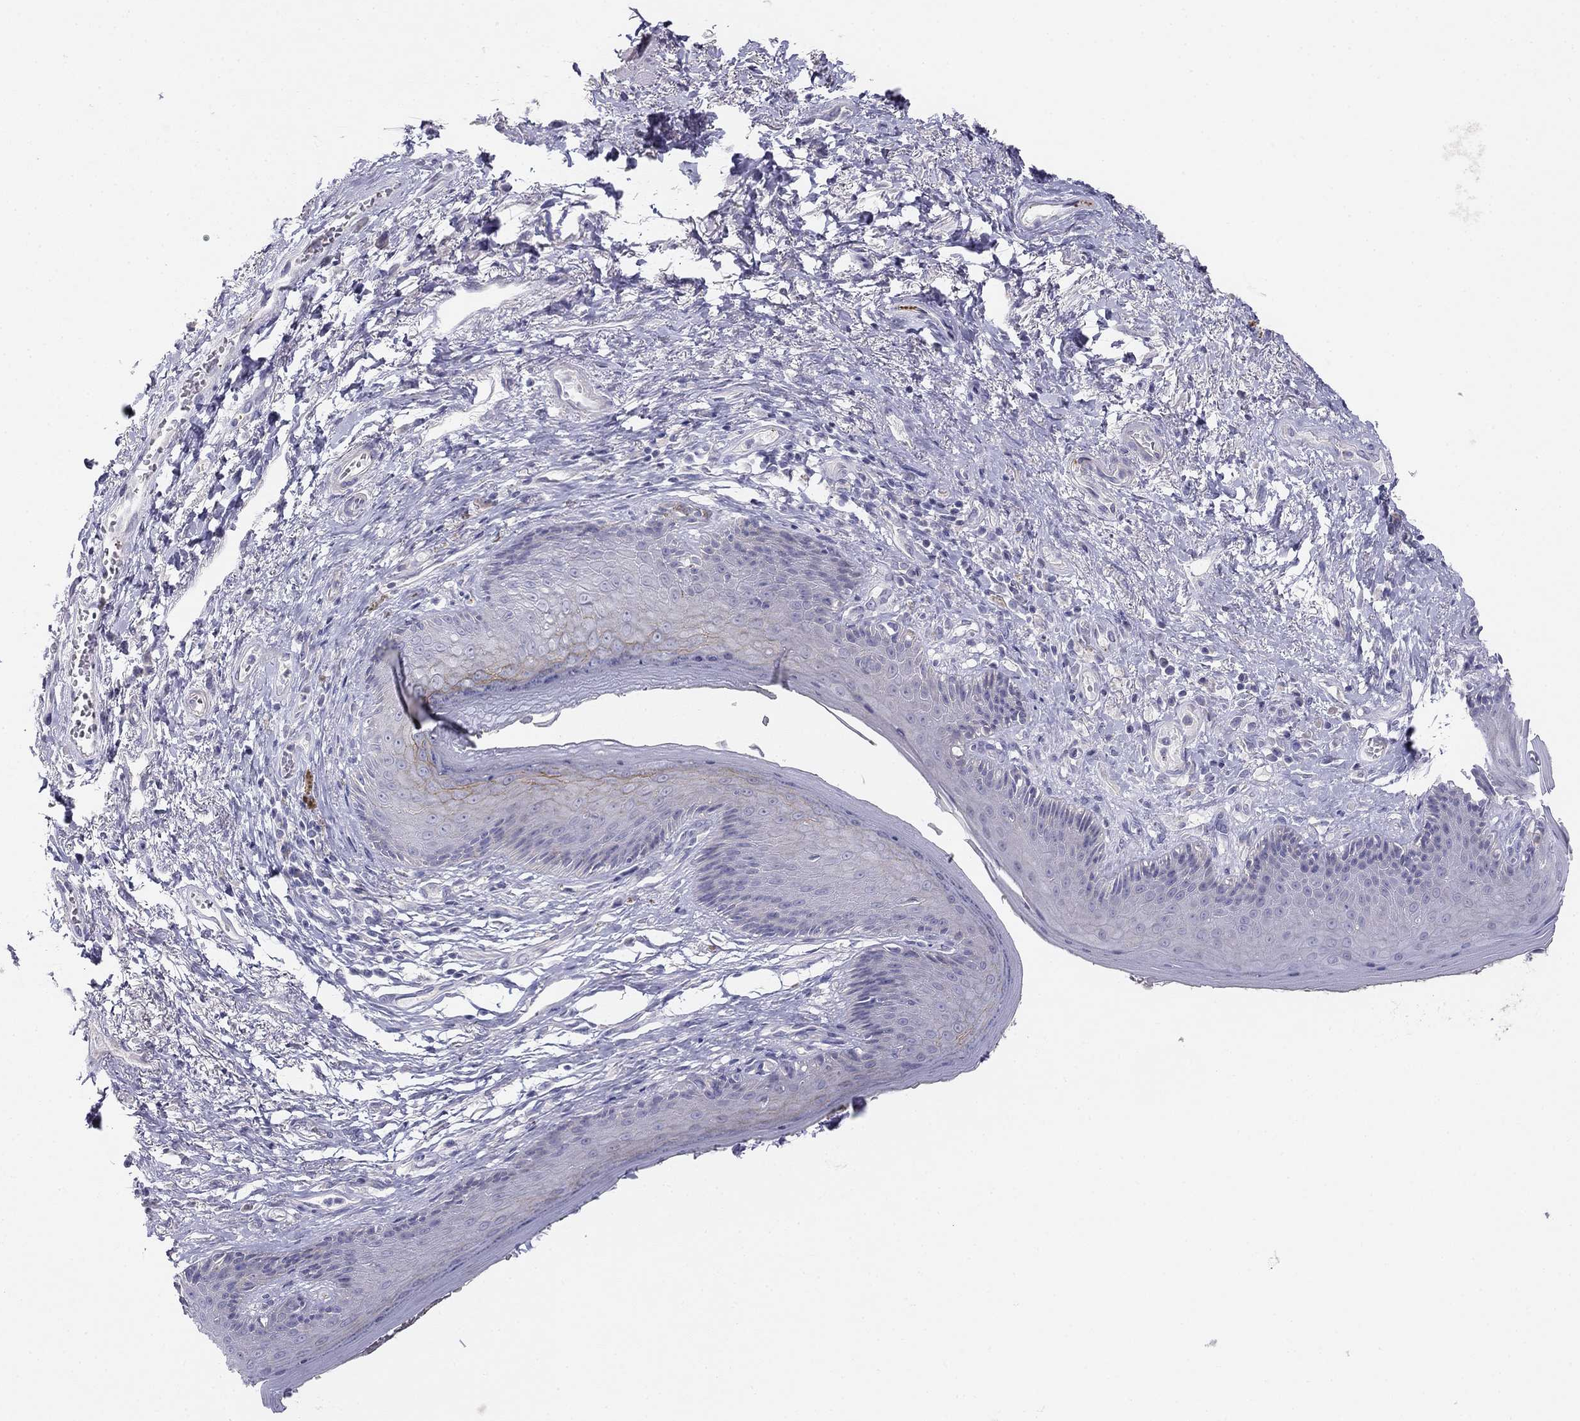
{"staining": {"intensity": "strong", "quantity": "<25%", "location": "cytoplasmic/membranous"}, "tissue": "skin", "cell_type": "Epidermal cells", "image_type": "normal", "snomed": [{"axis": "morphology", "description": "Normal tissue, NOS"}, {"axis": "morphology", "description": "Adenocarcinoma, NOS"}, {"axis": "topography", "description": "Rectum"}, {"axis": "topography", "description": "Anal"}], "caption": "This histopathology image reveals immunohistochemistry staining of unremarkable human skin, with medium strong cytoplasmic/membranous positivity in approximately <25% of epidermal cells.", "gene": "MGAT4C", "patient": {"sex": "female", "age": 68}}